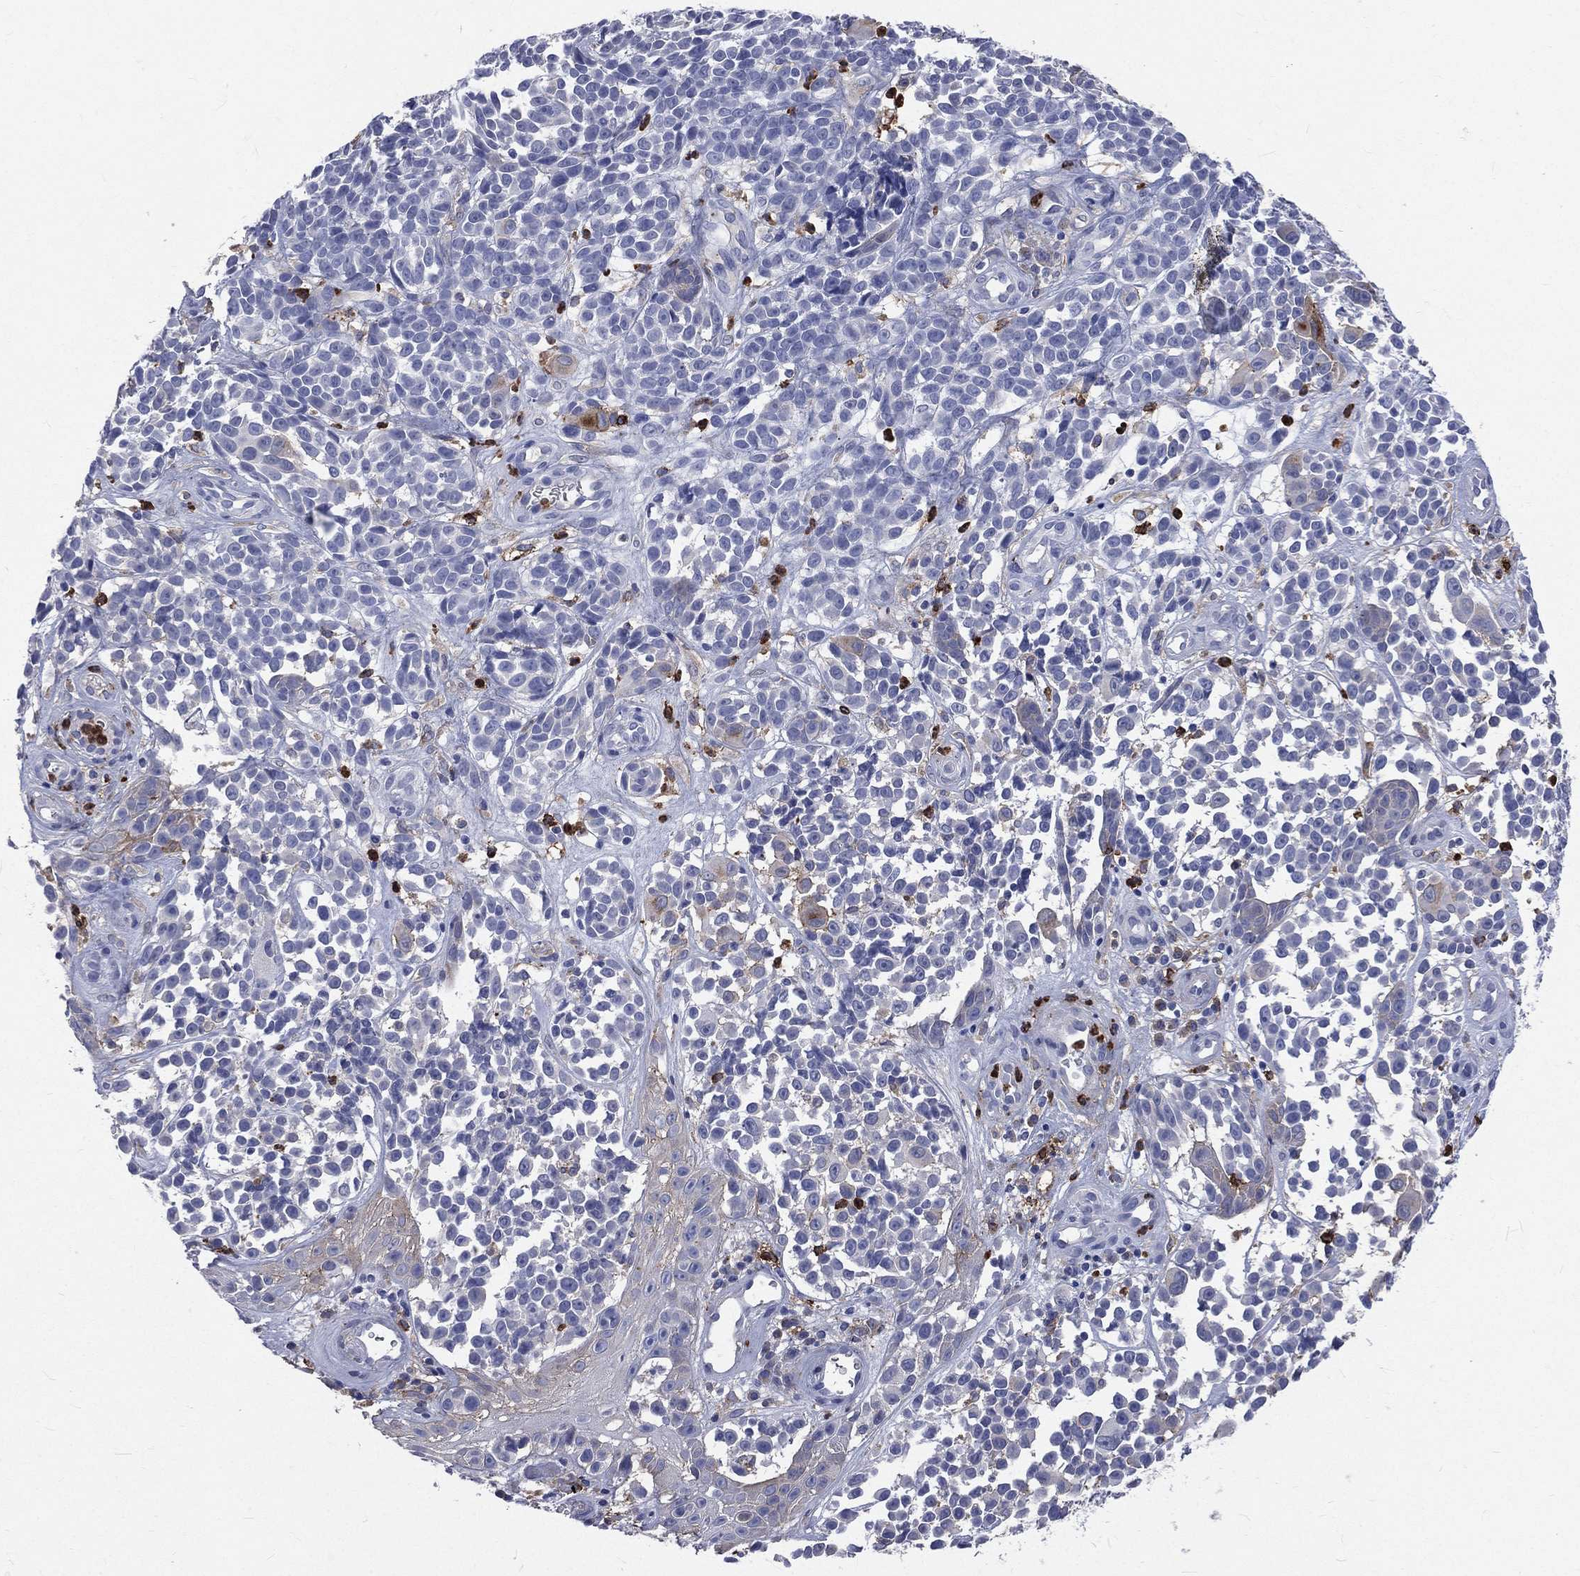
{"staining": {"intensity": "negative", "quantity": "none", "location": "none"}, "tissue": "melanoma", "cell_type": "Tumor cells", "image_type": "cancer", "snomed": [{"axis": "morphology", "description": "Malignant melanoma, NOS"}, {"axis": "topography", "description": "Skin"}], "caption": "Melanoma stained for a protein using immunohistochemistry reveals no expression tumor cells.", "gene": "BASP1", "patient": {"sex": "female", "age": 88}}